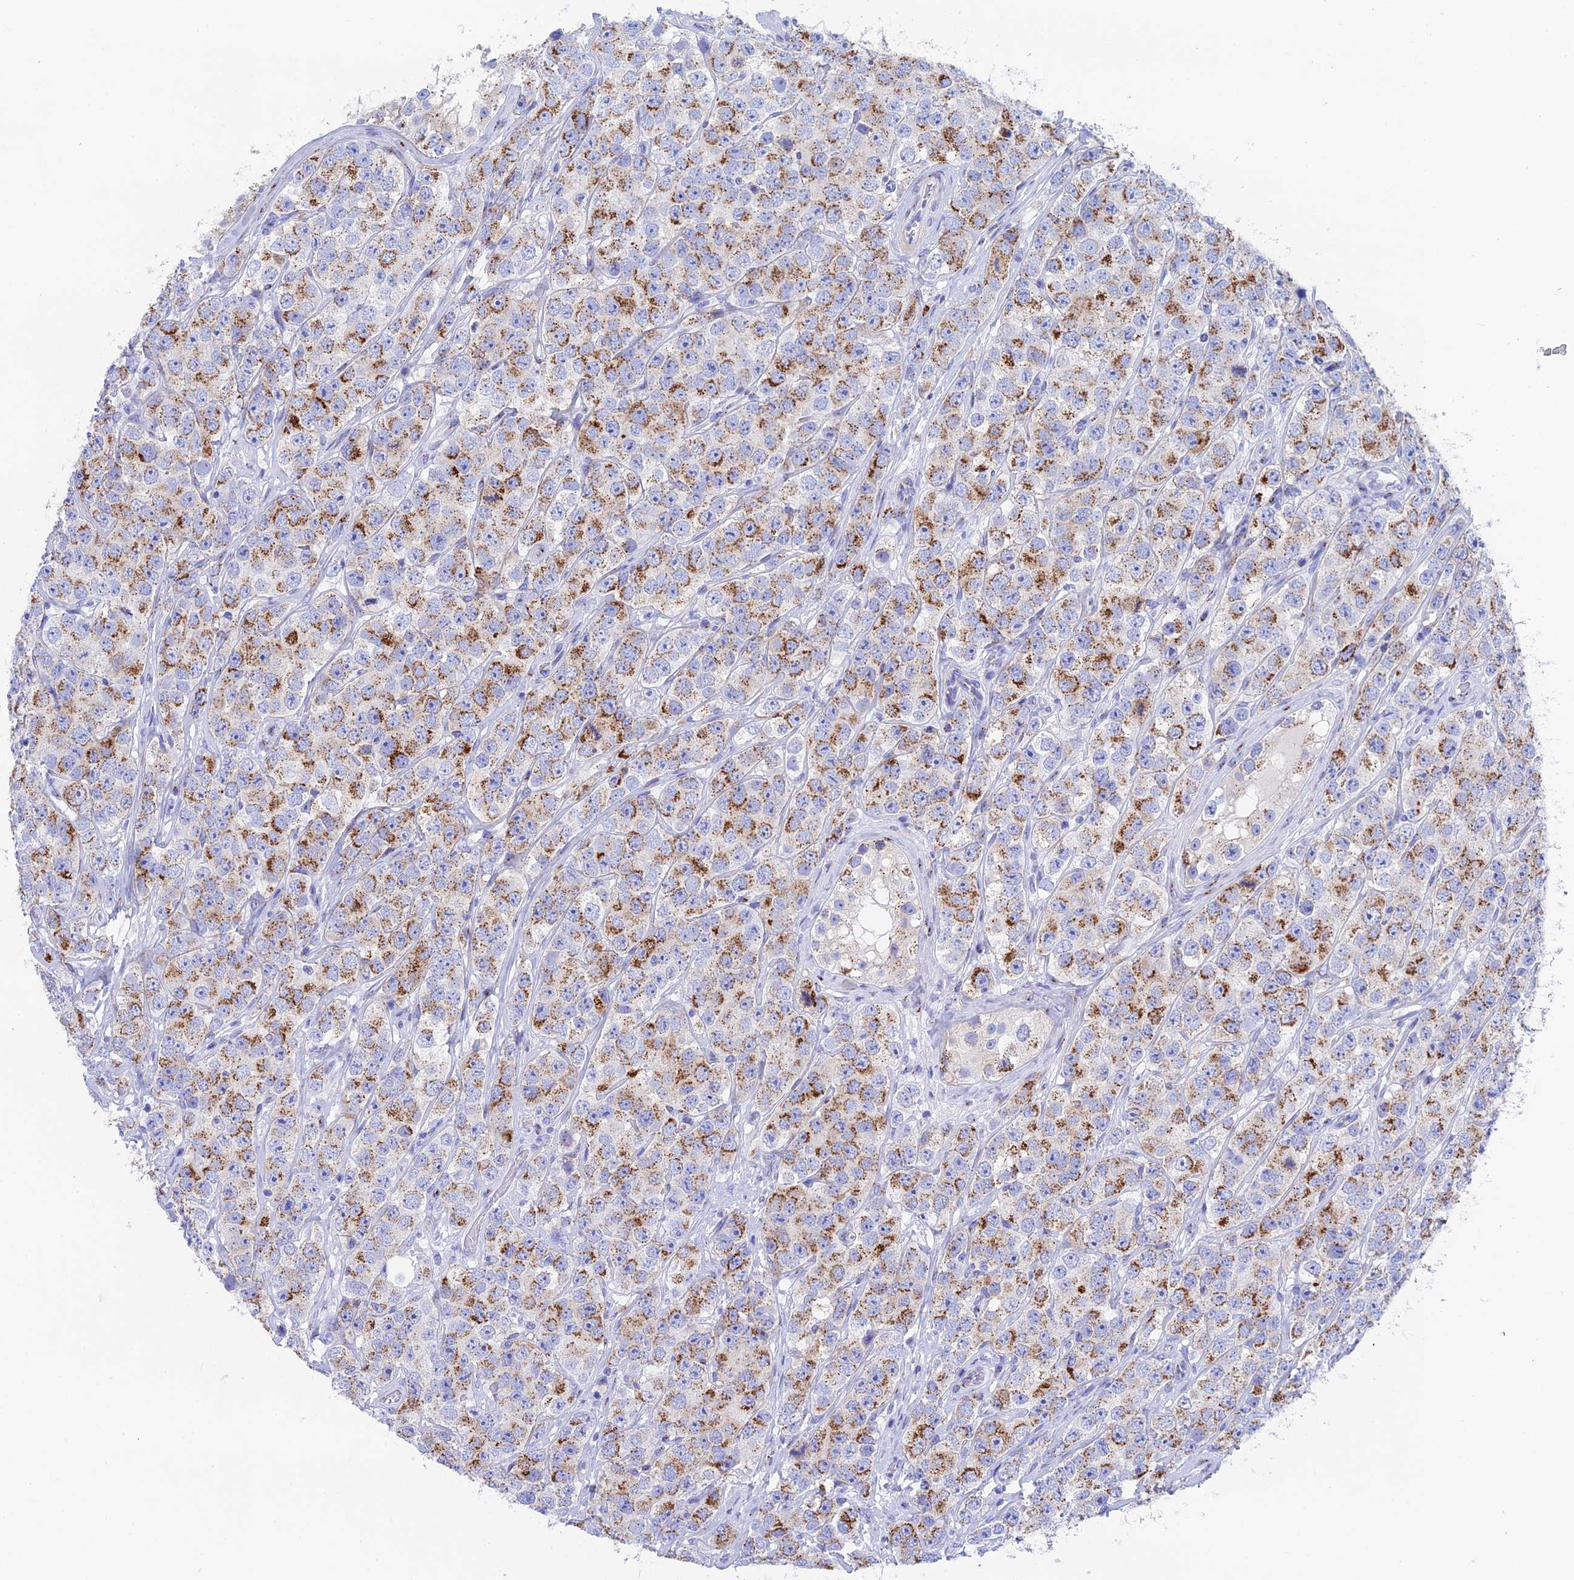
{"staining": {"intensity": "strong", "quantity": "25%-75%", "location": "cytoplasmic/membranous"}, "tissue": "testis cancer", "cell_type": "Tumor cells", "image_type": "cancer", "snomed": [{"axis": "morphology", "description": "Seminoma, NOS"}, {"axis": "topography", "description": "Testis"}], "caption": "Tumor cells display high levels of strong cytoplasmic/membranous expression in approximately 25%-75% of cells in human seminoma (testis).", "gene": "ERICH4", "patient": {"sex": "male", "age": 28}}